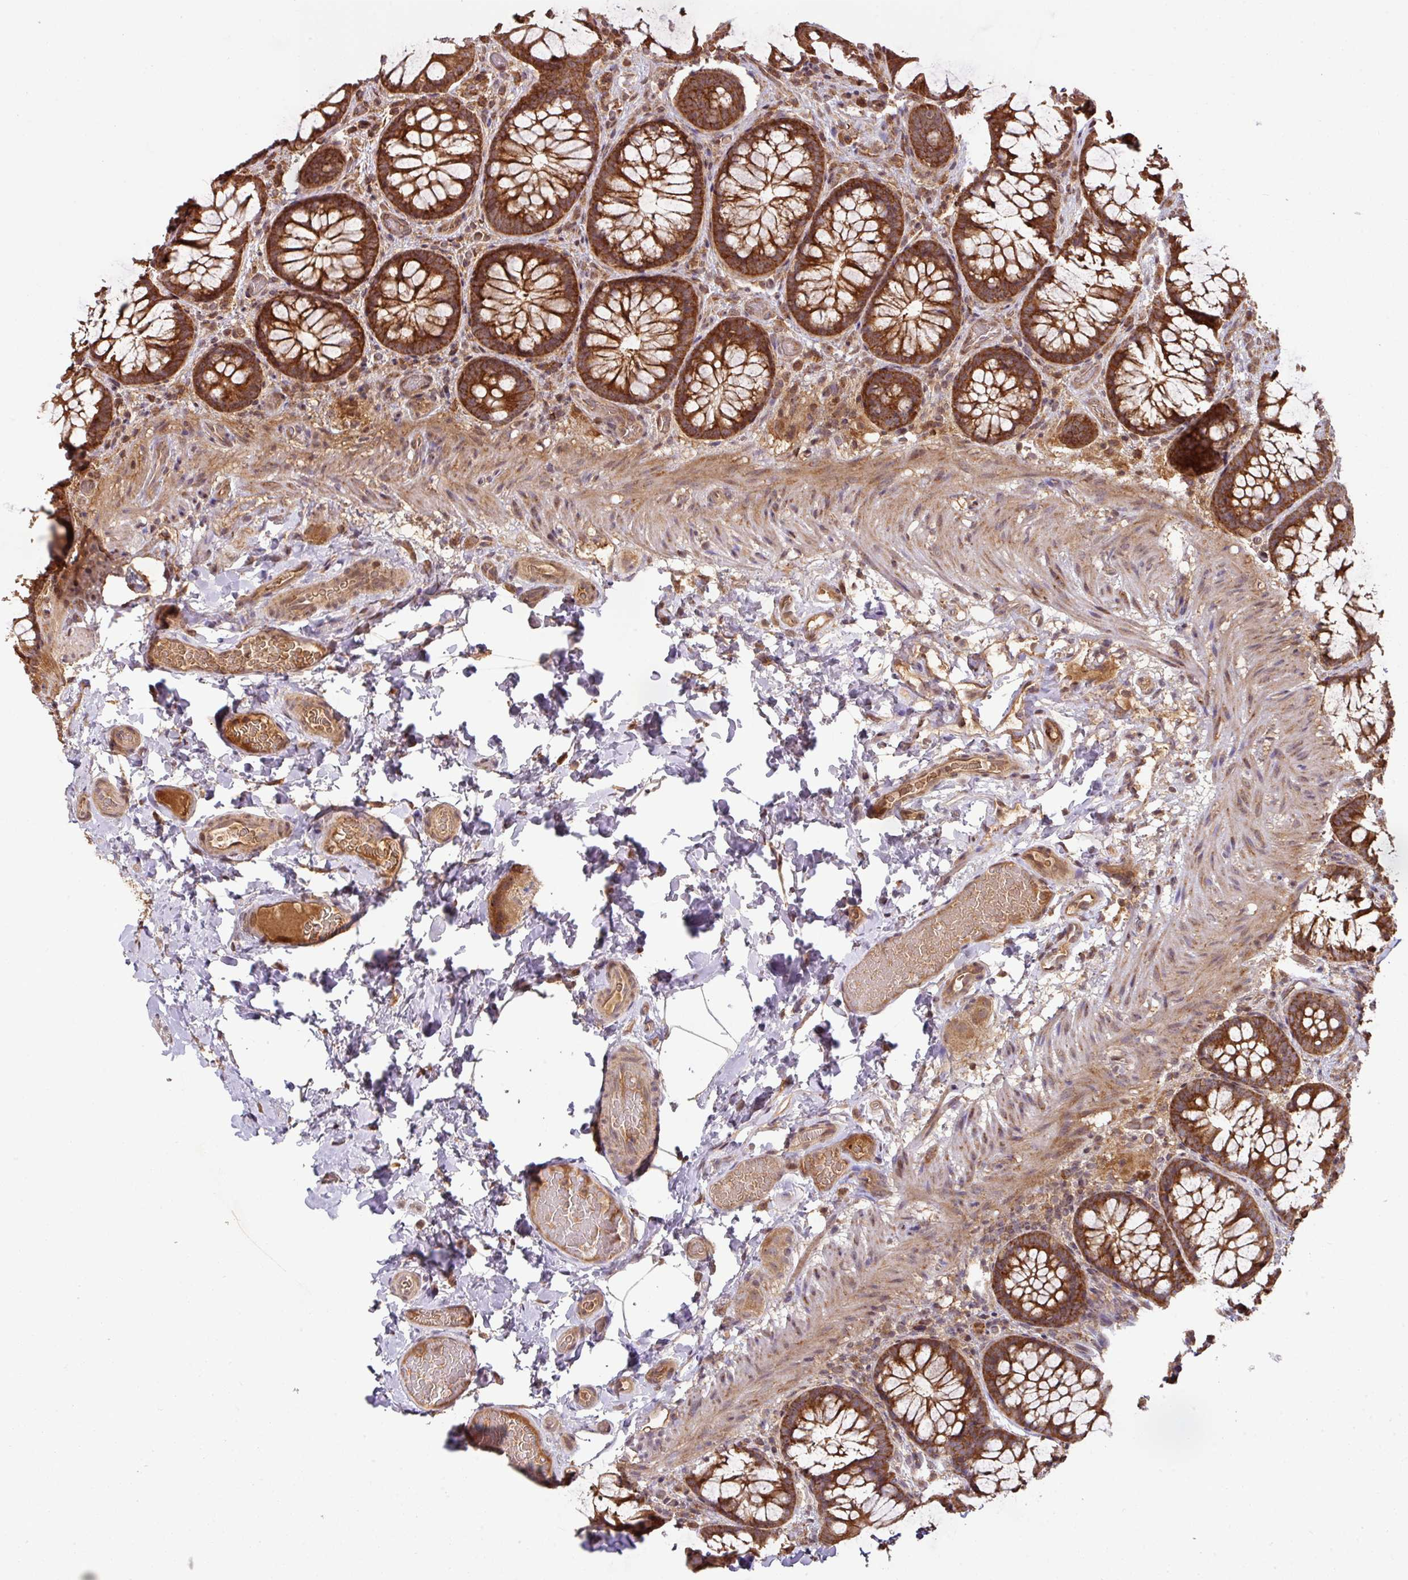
{"staining": {"intensity": "moderate", "quantity": ">75%", "location": "cytoplasmic/membranous"}, "tissue": "colon", "cell_type": "Endothelial cells", "image_type": "normal", "snomed": [{"axis": "morphology", "description": "Normal tissue, NOS"}, {"axis": "topography", "description": "Colon"}], "caption": "An IHC image of normal tissue is shown. Protein staining in brown shows moderate cytoplasmic/membranous positivity in colon within endothelial cells.", "gene": "MRRF", "patient": {"sex": "male", "age": 46}}